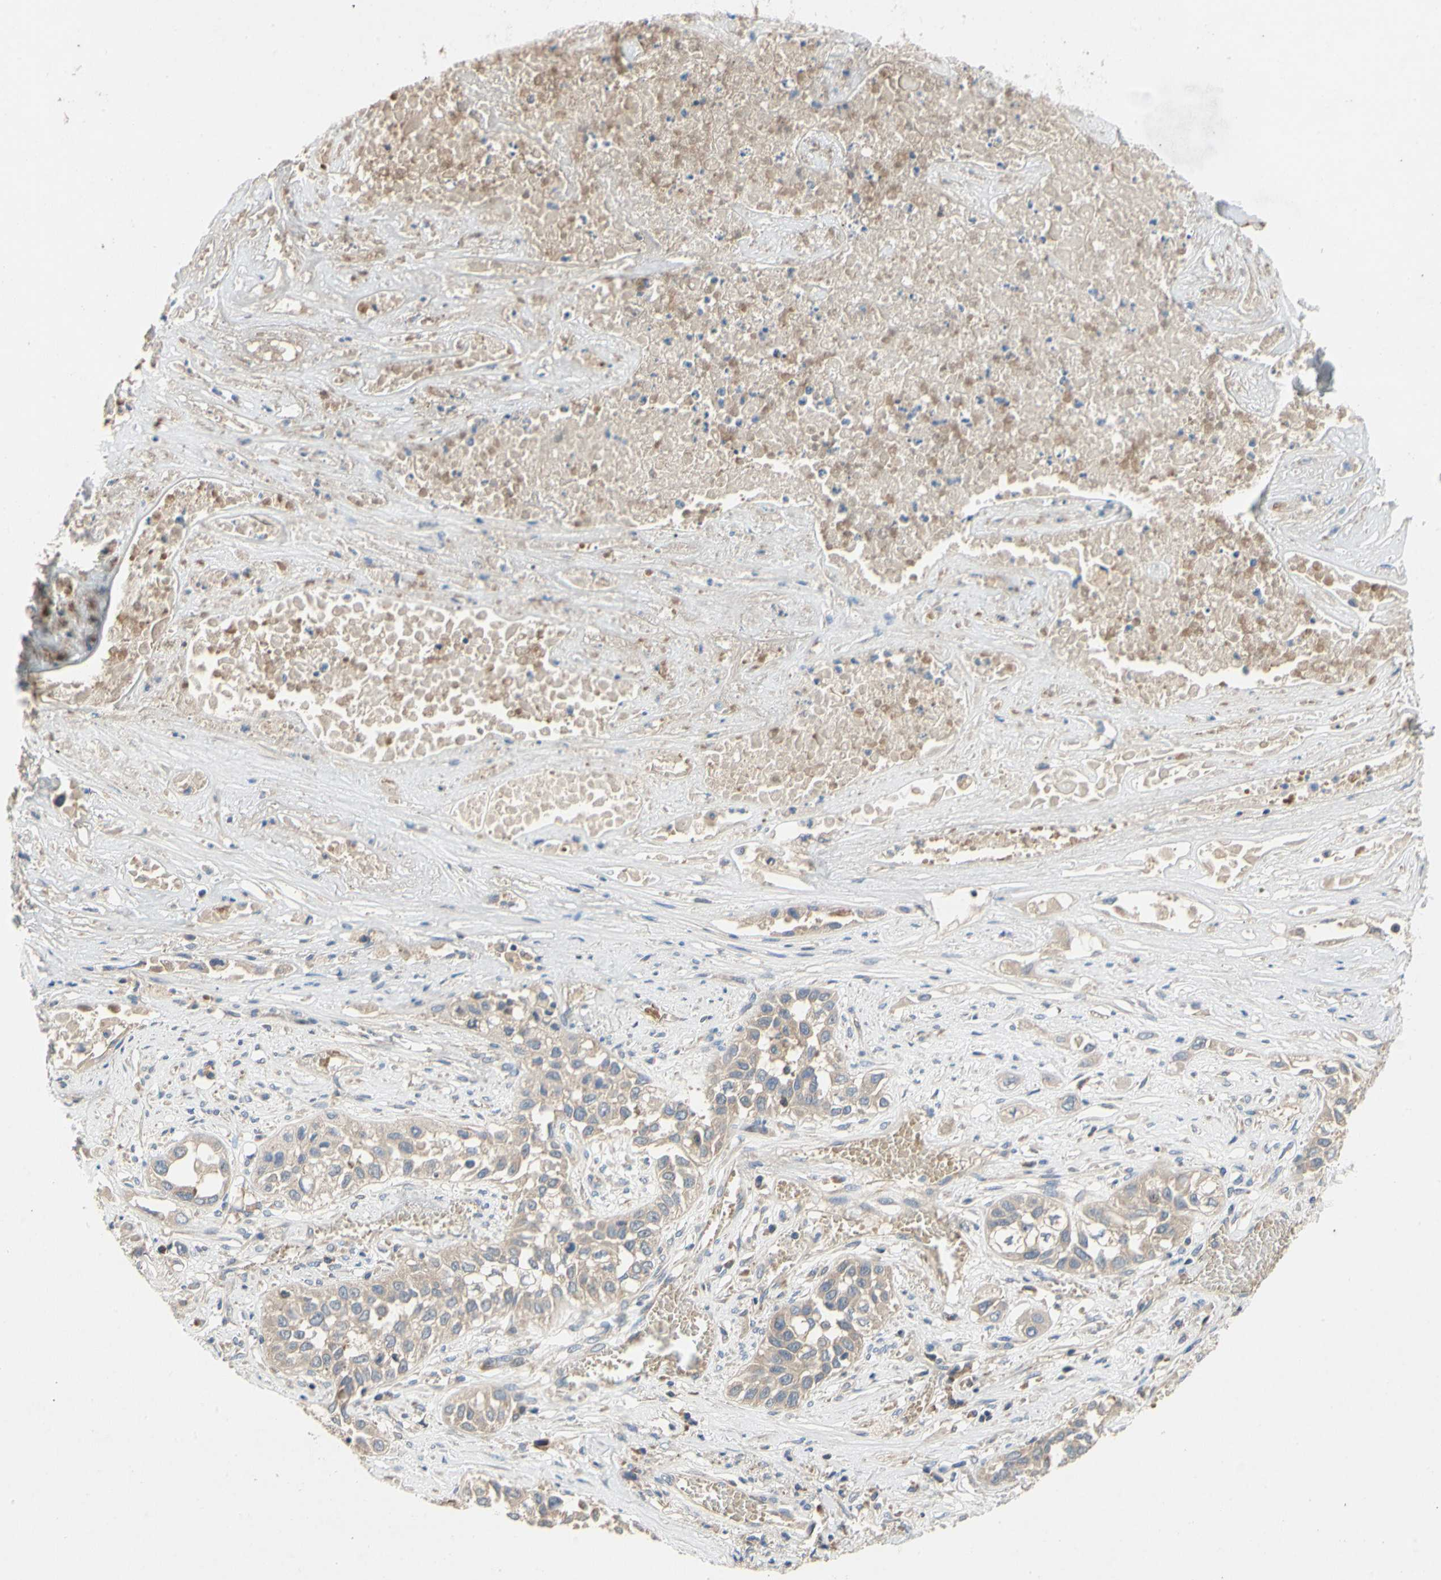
{"staining": {"intensity": "weak", "quantity": ">75%", "location": "cytoplasmic/membranous"}, "tissue": "lung cancer", "cell_type": "Tumor cells", "image_type": "cancer", "snomed": [{"axis": "morphology", "description": "Squamous cell carcinoma, NOS"}, {"axis": "topography", "description": "Lung"}], "caption": "Protein expression analysis of lung squamous cell carcinoma shows weak cytoplasmic/membranous staining in about >75% of tumor cells. The staining was performed using DAB to visualize the protein expression in brown, while the nuclei were stained in blue with hematoxylin (Magnification: 20x).", "gene": "KLHDC8B", "patient": {"sex": "male", "age": 71}}